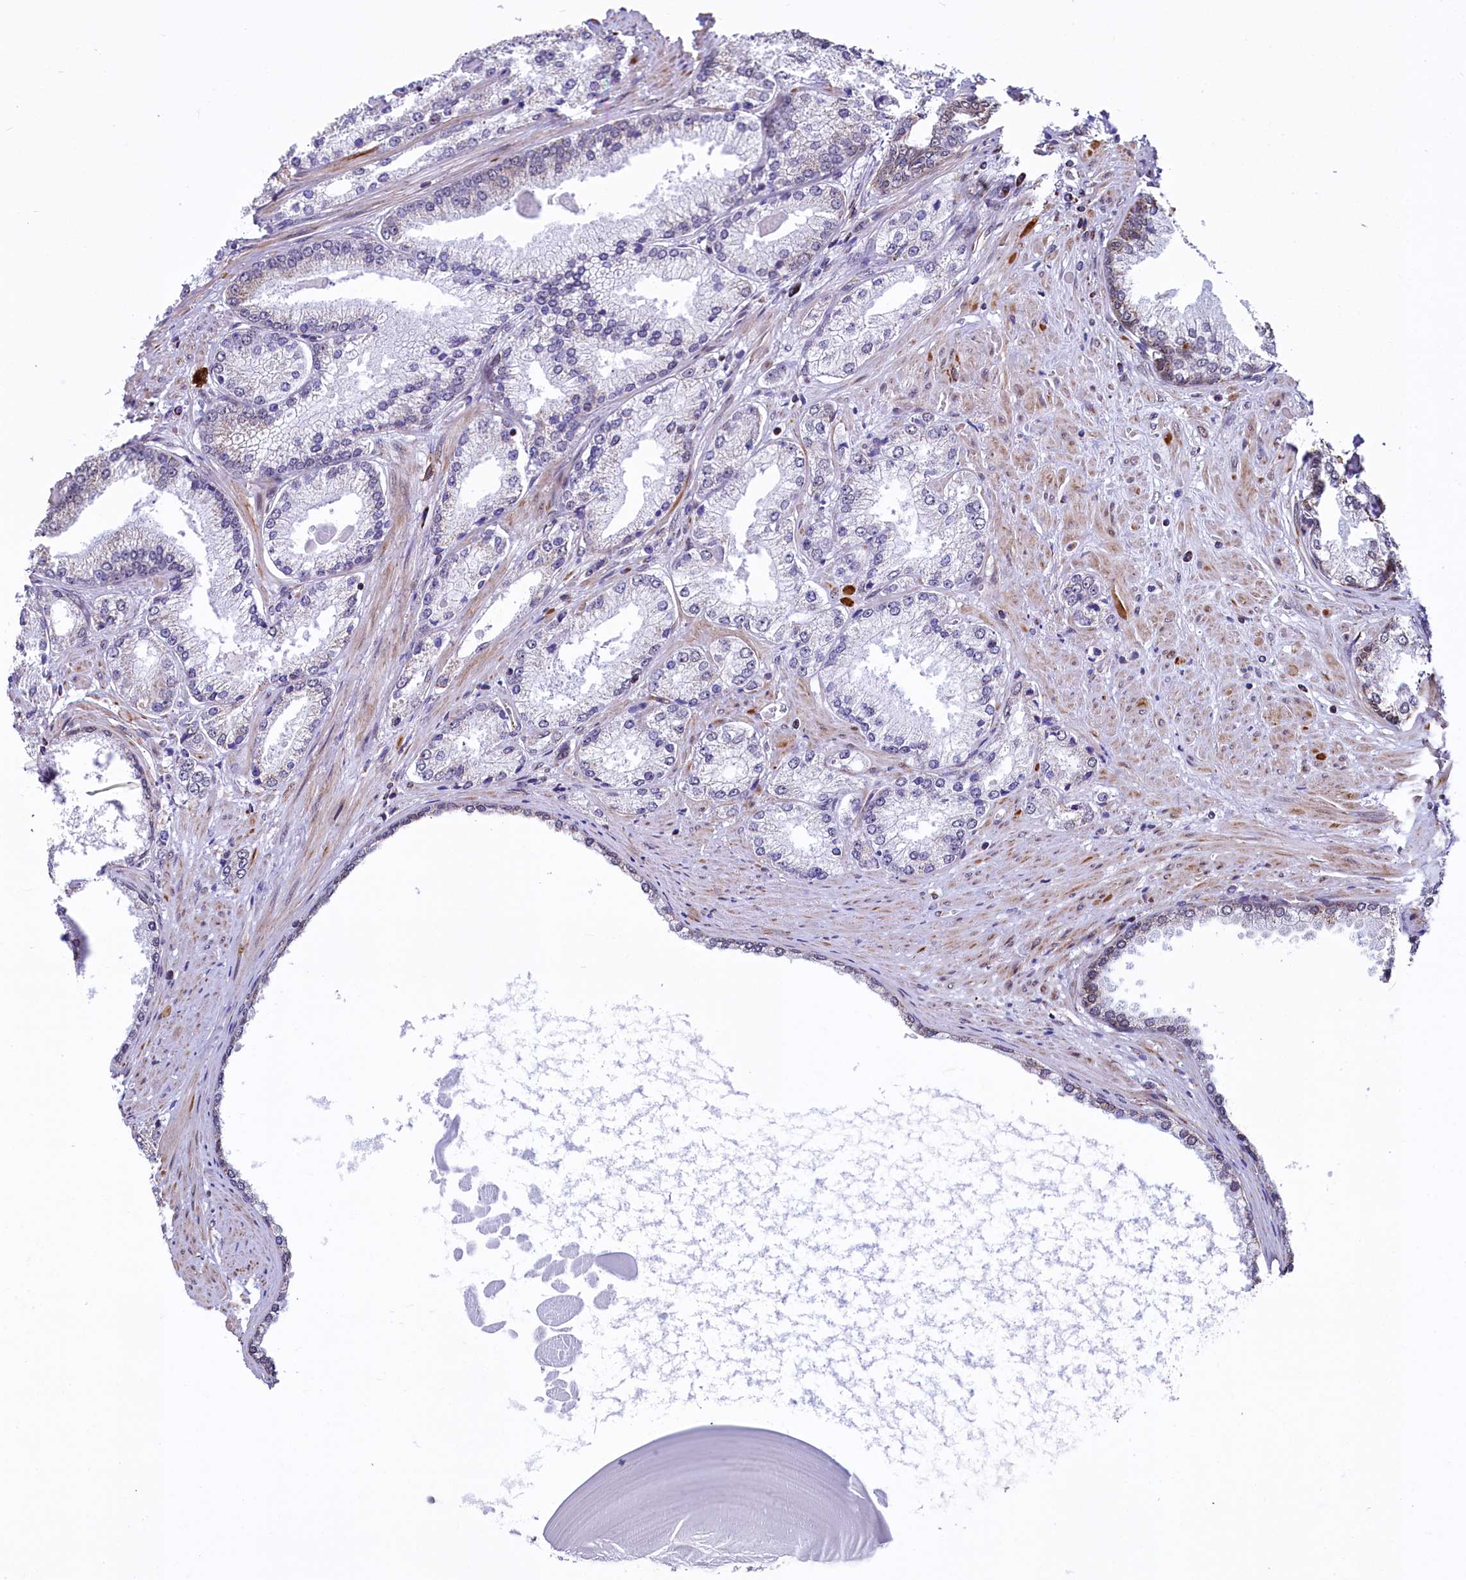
{"staining": {"intensity": "weak", "quantity": "<25%", "location": "cytoplasmic/membranous"}, "tissue": "prostate cancer", "cell_type": "Tumor cells", "image_type": "cancer", "snomed": [{"axis": "morphology", "description": "Adenocarcinoma, High grade"}, {"axis": "topography", "description": "Prostate"}], "caption": "A histopathology image of human prostate high-grade adenocarcinoma is negative for staining in tumor cells.", "gene": "MORN3", "patient": {"sex": "male", "age": 66}}